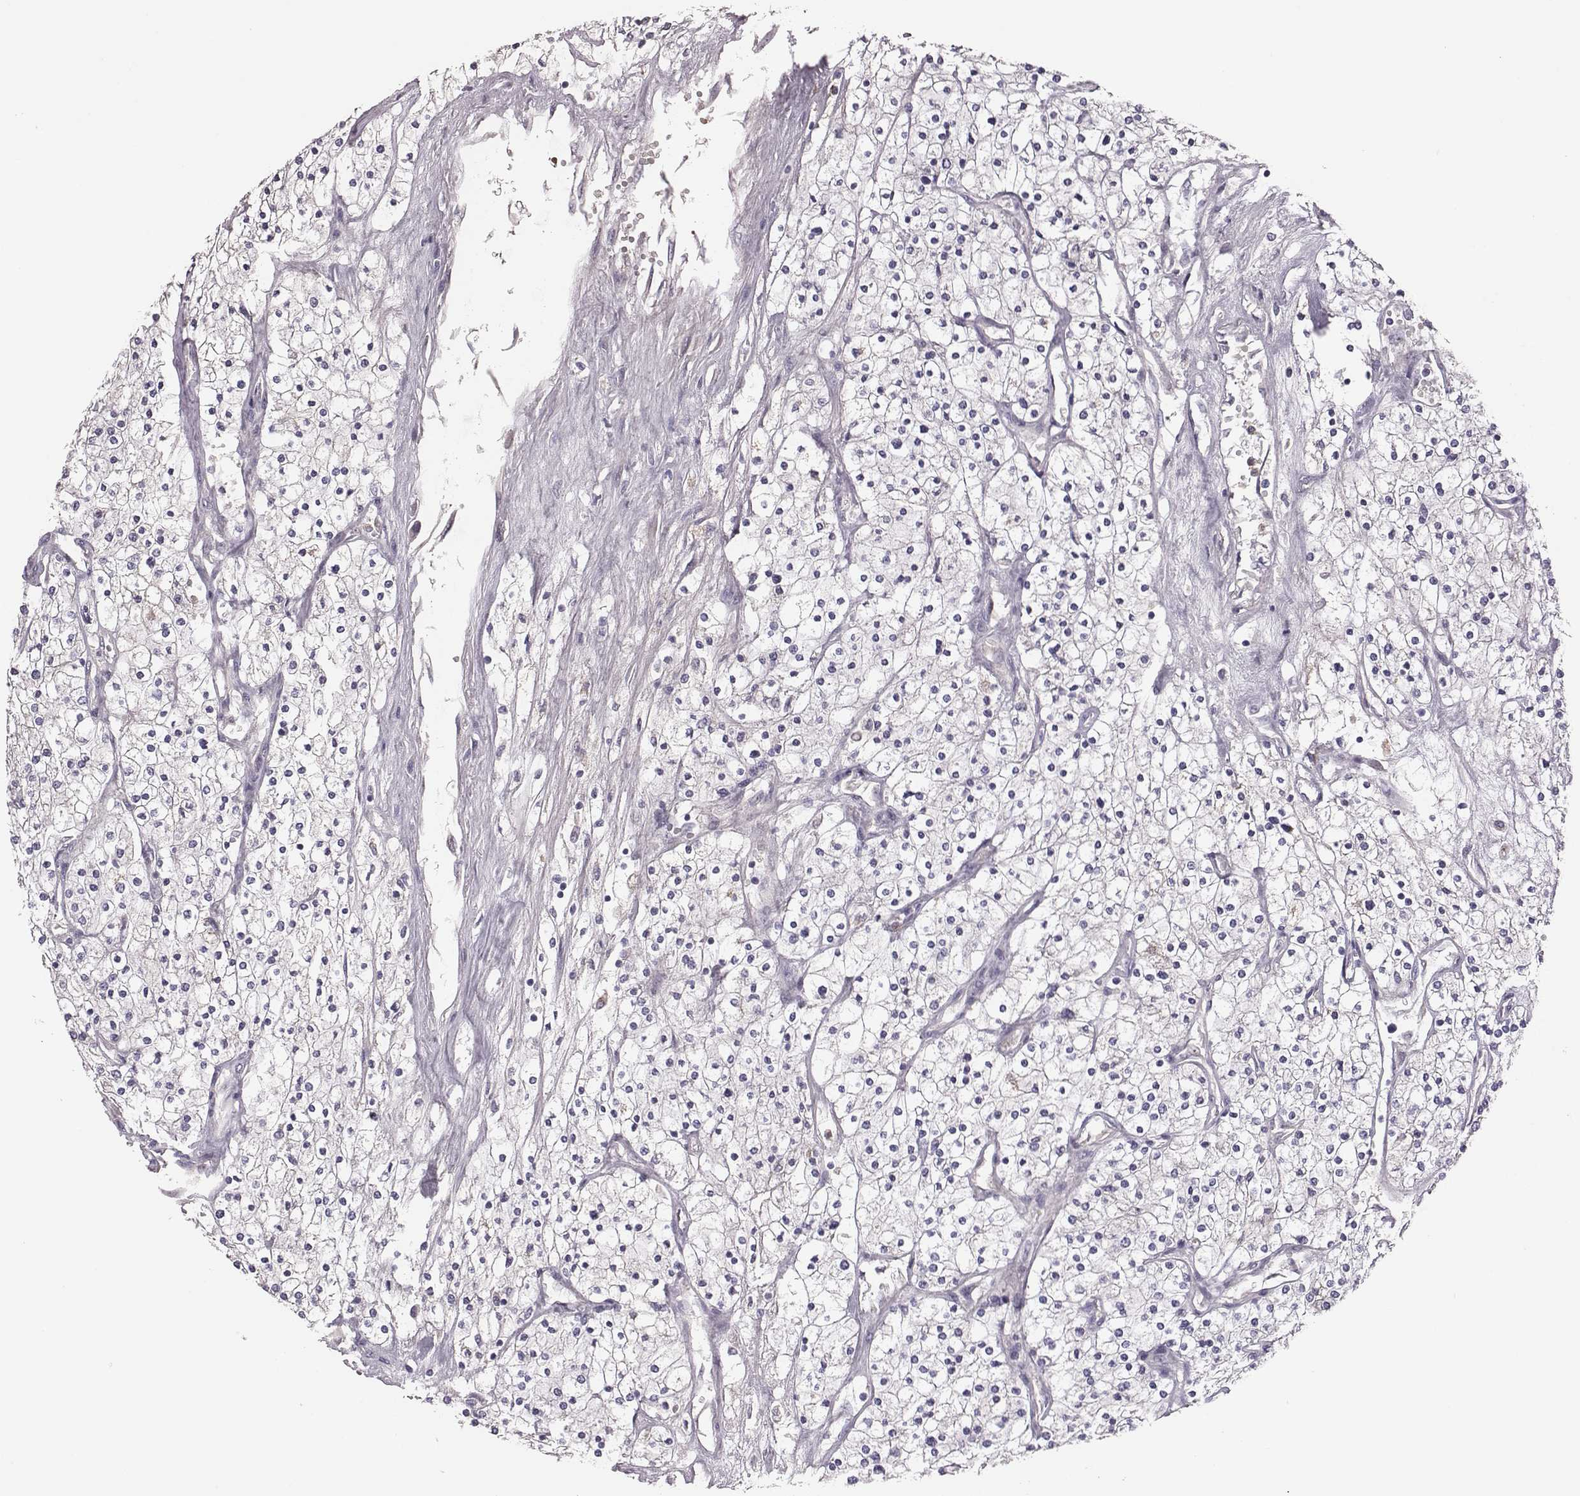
{"staining": {"intensity": "negative", "quantity": "none", "location": "none"}, "tissue": "renal cancer", "cell_type": "Tumor cells", "image_type": "cancer", "snomed": [{"axis": "morphology", "description": "Adenocarcinoma, NOS"}, {"axis": "topography", "description": "Kidney"}], "caption": "The histopathology image demonstrates no staining of tumor cells in renal cancer.", "gene": "KMO", "patient": {"sex": "male", "age": 80}}